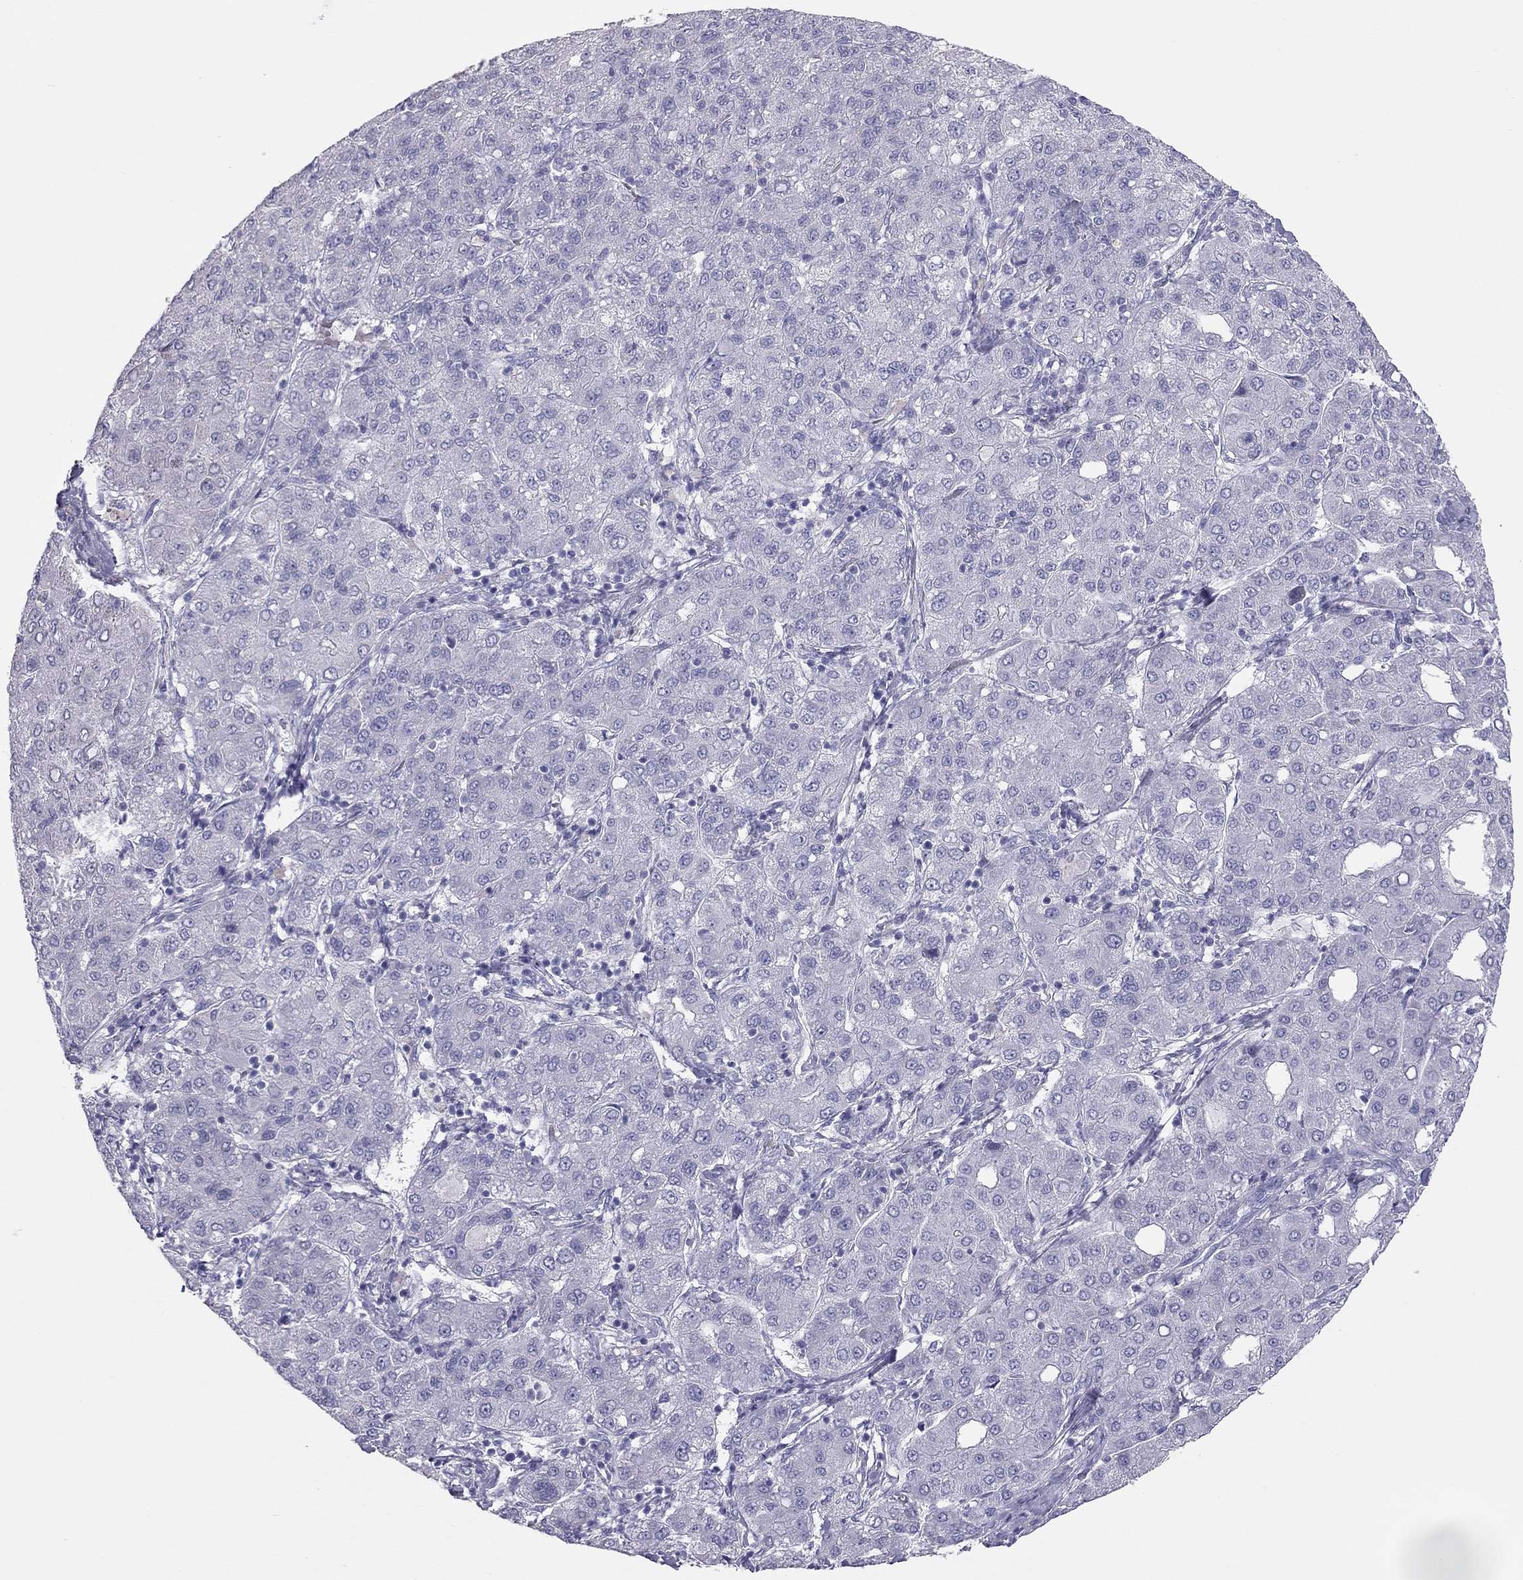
{"staining": {"intensity": "negative", "quantity": "none", "location": "none"}, "tissue": "liver cancer", "cell_type": "Tumor cells", "image_type": "cancer", "snomed": [{"axis": "morphology", "description": "Carcinoma, Hepatocellular, NOS"}, {"axis": "topography", "description": "Liver"}], "caption": "A micrograph of human liver cancer (hepatocellular carcinoma) is negative for staining in tumor cells.", "gene": "SPATA12", "patient": {"sex": "male", "age": 65}}